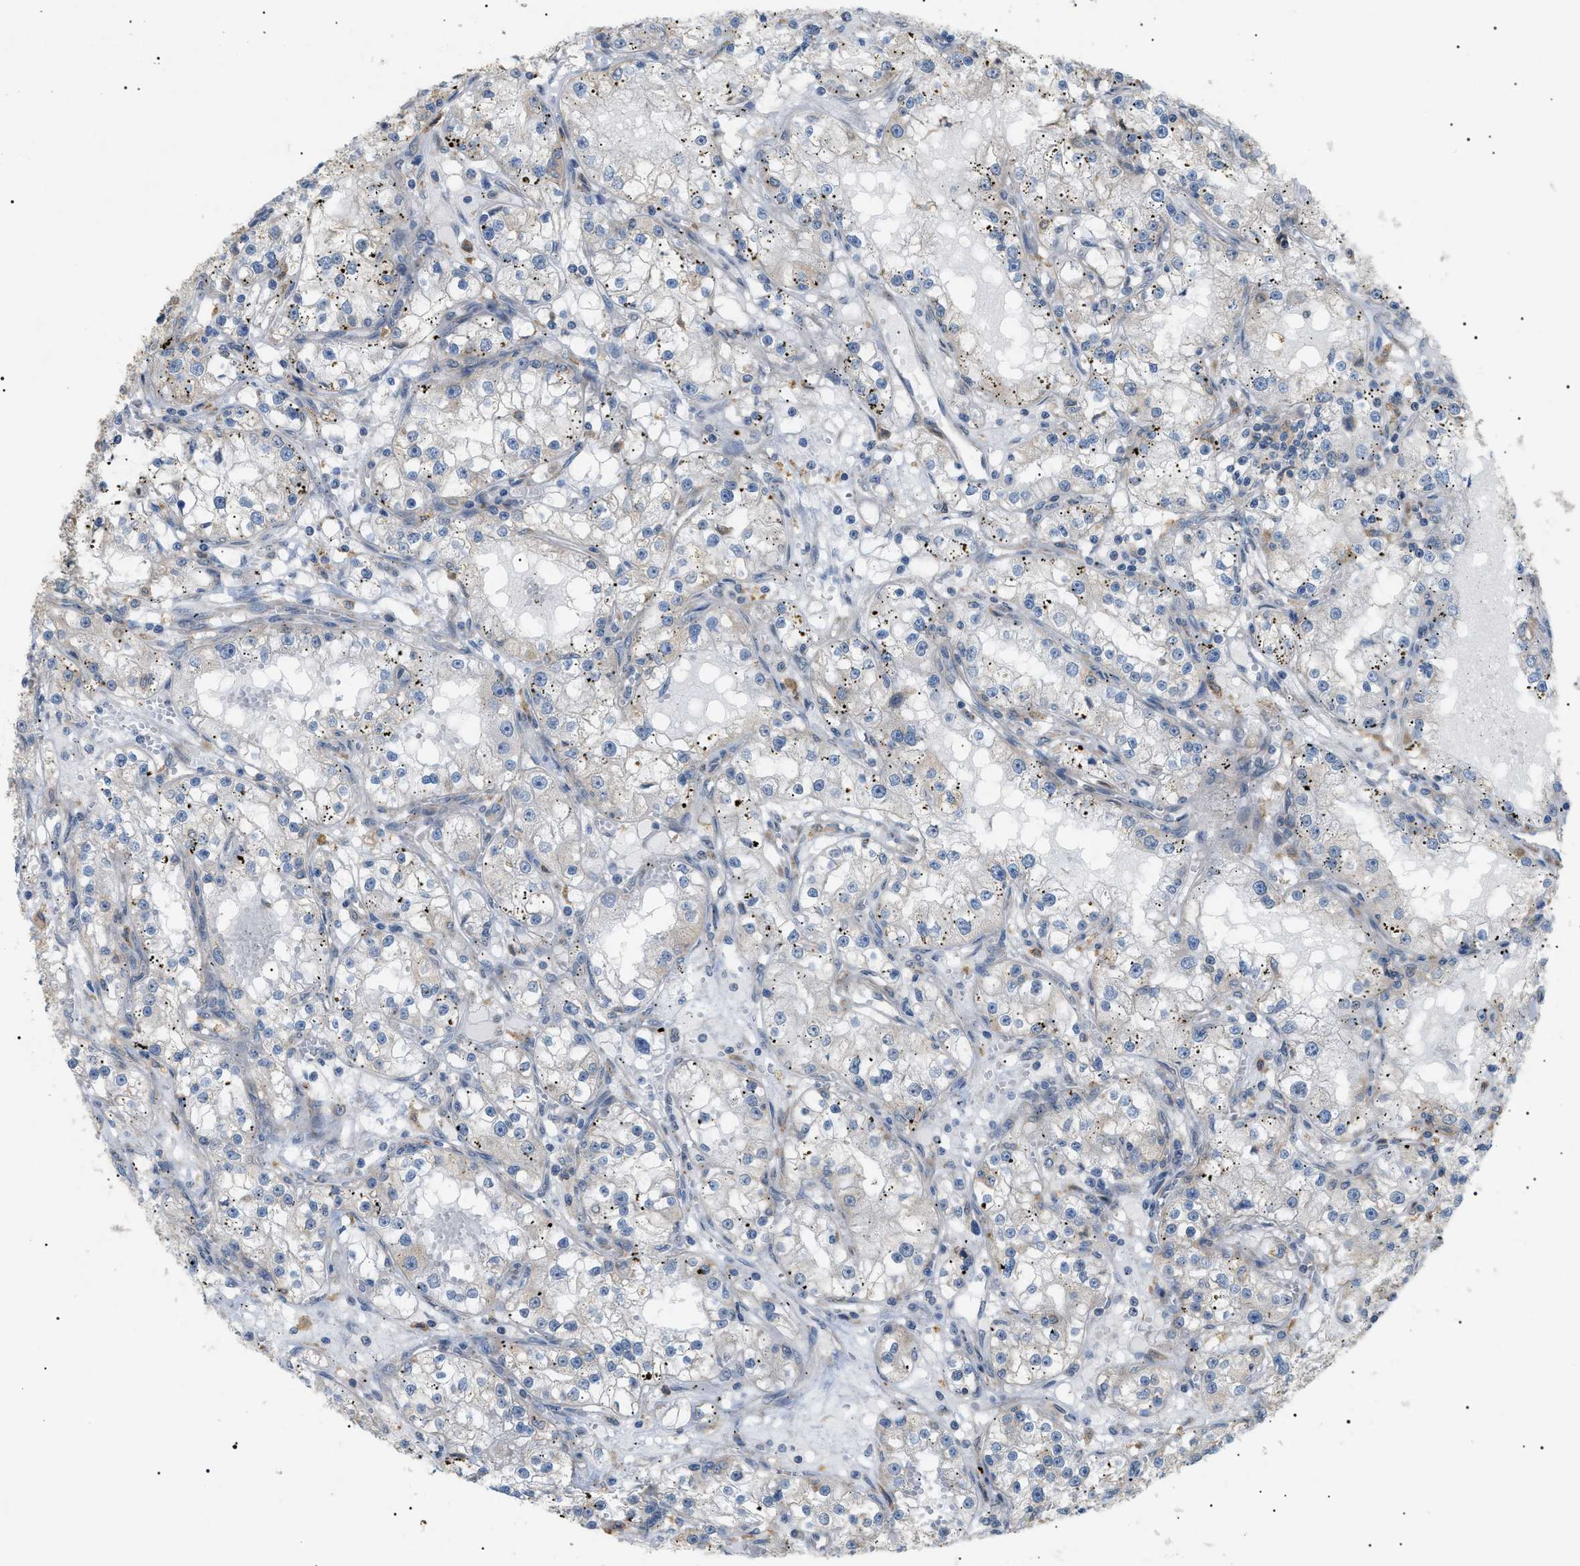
{"staining": {"intensity": "negative", "quantity": "none", "location": "none"}, "tissue": "renal cancer", "cell_type": "Tumor cells", "image_type": "cancer", "snomed": [{"axis": "morphology", "description": "Adenocarcinoma, NOS"}, {"axis": "topography", "description": "Kidney"}], "caption": "A high-resolution photomicrograph shows immunohistochemistry staining of adenocarcinoma (renal), which displays no significant staining in tumor cells. The staining was performed using DAB to visualize the protein expression in brown, while the nuclei were stained in blue with hematoxylin (Magnification: 20x).", "gene": "IRS2", "patient": {"sex": "male", "age": 56}}